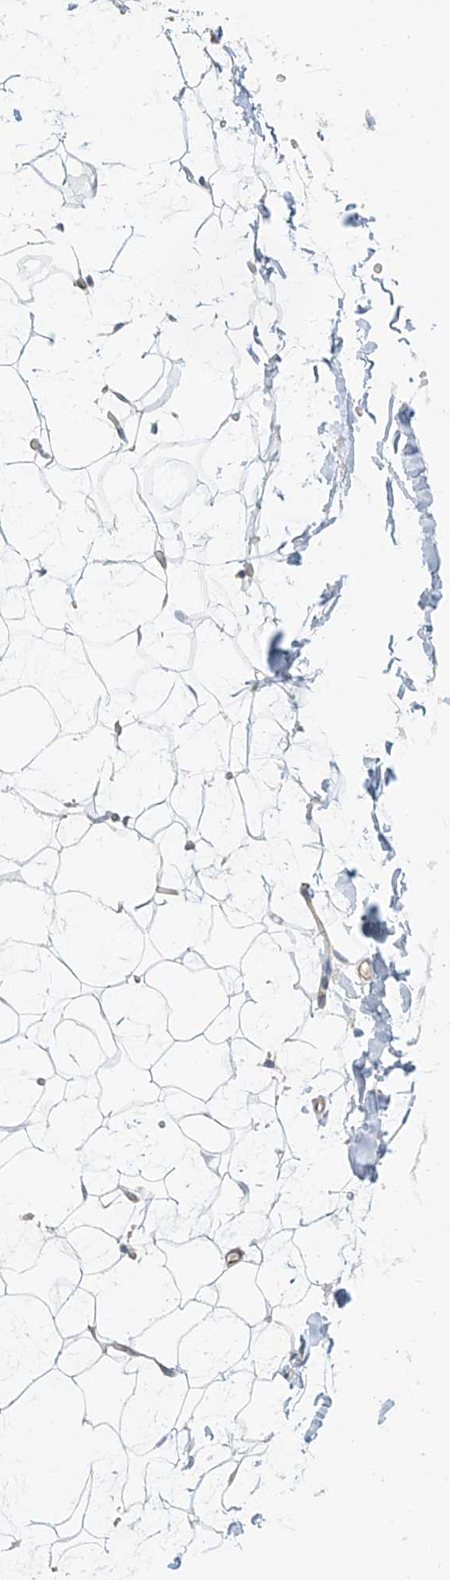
{"staining": {"intensity": "negative", "quantity": "none", "location": "none"}, "tissue": "adipose tissue", "cell_type": "Adipocytes", "image_type": "normal", "snomed": [{"axis": "morphology", "description": "Normal tissue, NOS"}, {"axis": "topography", "description": "Breast"}], "caption": "The histopathology image reveals no staining of adipocytes in benign adipose tissue. The staining was performed using DAB (3,3'-diaminobenzidine) to visualize the protein expression in brown, while the nuclei were stained in blue with hematoxylin (Magnification: 20x).", "gene": "C2orf42", "patient": {"sex": "female", "age": 23}}